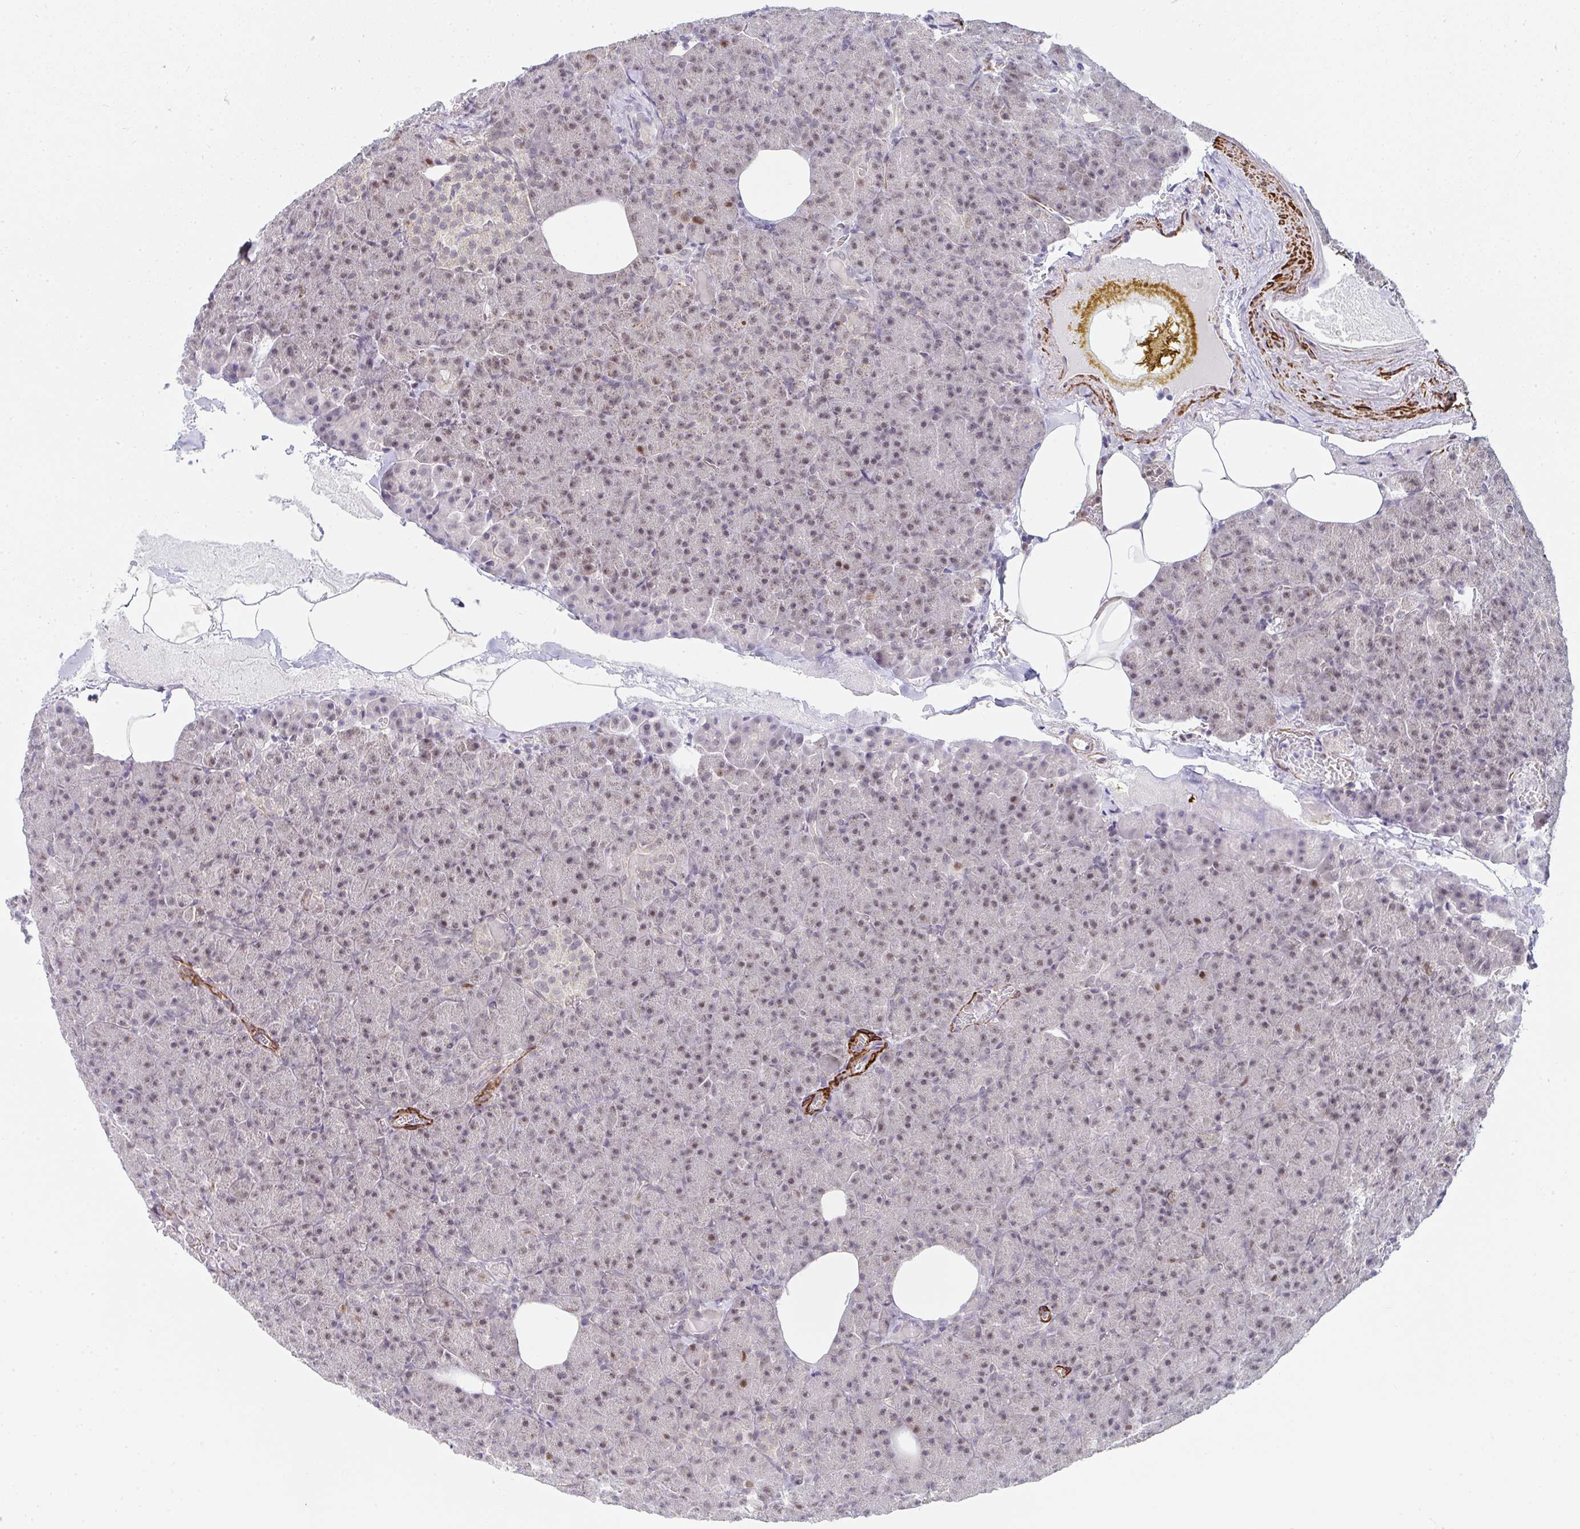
{"staining": {"intensity": "weak", "quantity": "25%-75%", "location": "nuclear"}, "tissue": "pancreas", "cell_type": "Exocrine glandular cells", "image_type": "normal", "snomed": [{"axis": "morphology", "description": "Normal tissue, NOS"}, {"axis": "topography", "description": "Pancreas"}], "caption": "Immunohistochemistry (IHC) of benign human pancreas shows low levels of weak nuclear positivity in approximately 25%-75% of exocrine glandular cells. The protein is stained brown, and the nuclei are stained in blue (DAB (3,3'-diaminobenzidine) IHC with brightfield microscopy, high magnification).", "gene": "GINS2", "patient": {"sex": "female", "age": 74}}